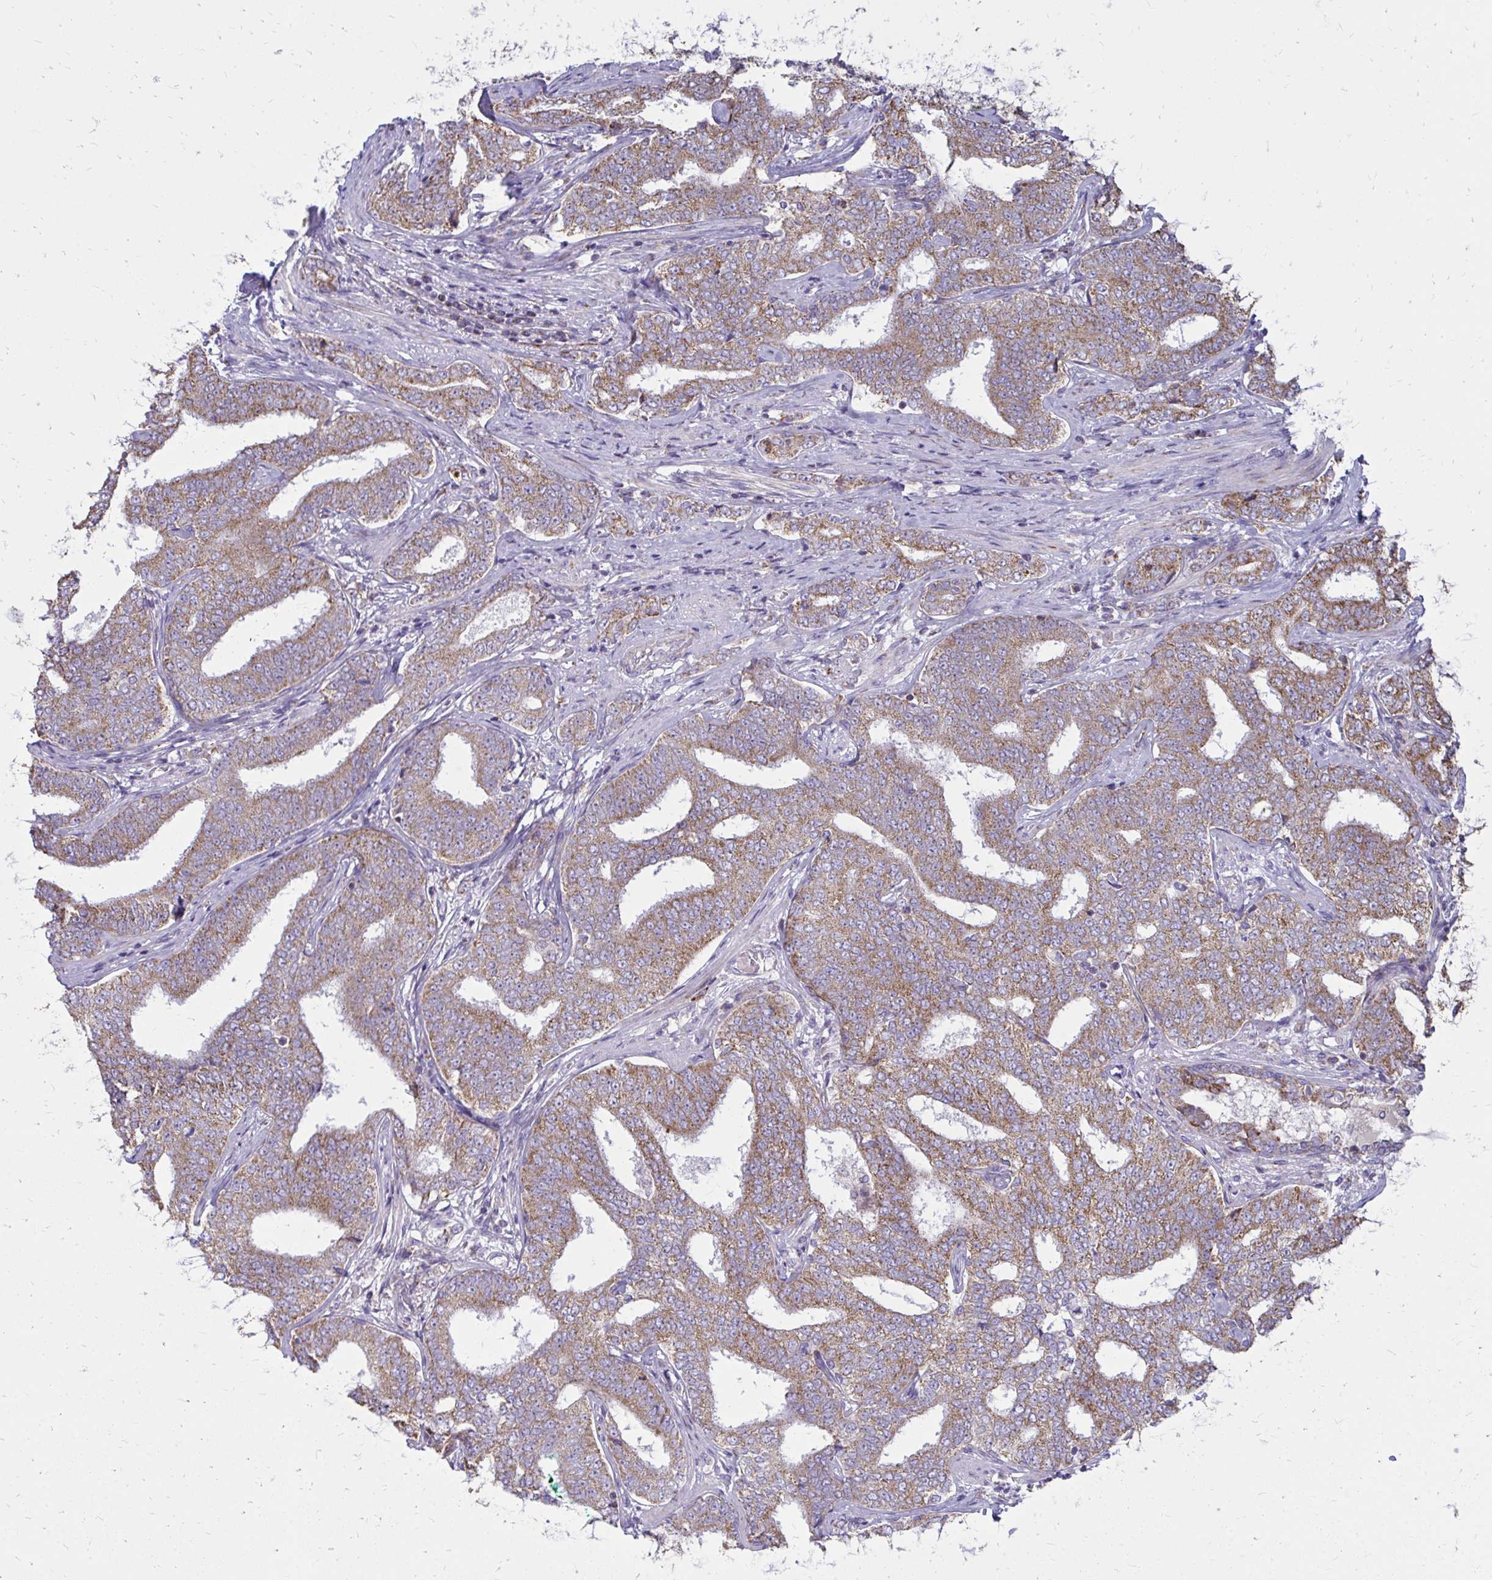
{"staining": {"intensity": "moderate", "quantity": ">75%", "location": "cytoplasmic/membranous"}, "tissue": "prostate cancer", "cell_type": "Tumor cells", "image_type": "cancer", "snomed": [{"axis": "morphology", "description": "Adenocarcinoma, High grade"}, {"axis": "topography", "description": "Prostate"}], "caption": "This is a histology image of IHC staining of prostate cancer, which shows moderate staining in the cytoplasmic/membranous of tumor cells.", "gene": "OR10R2", "patient": {"sex": "male", "age": 72}}